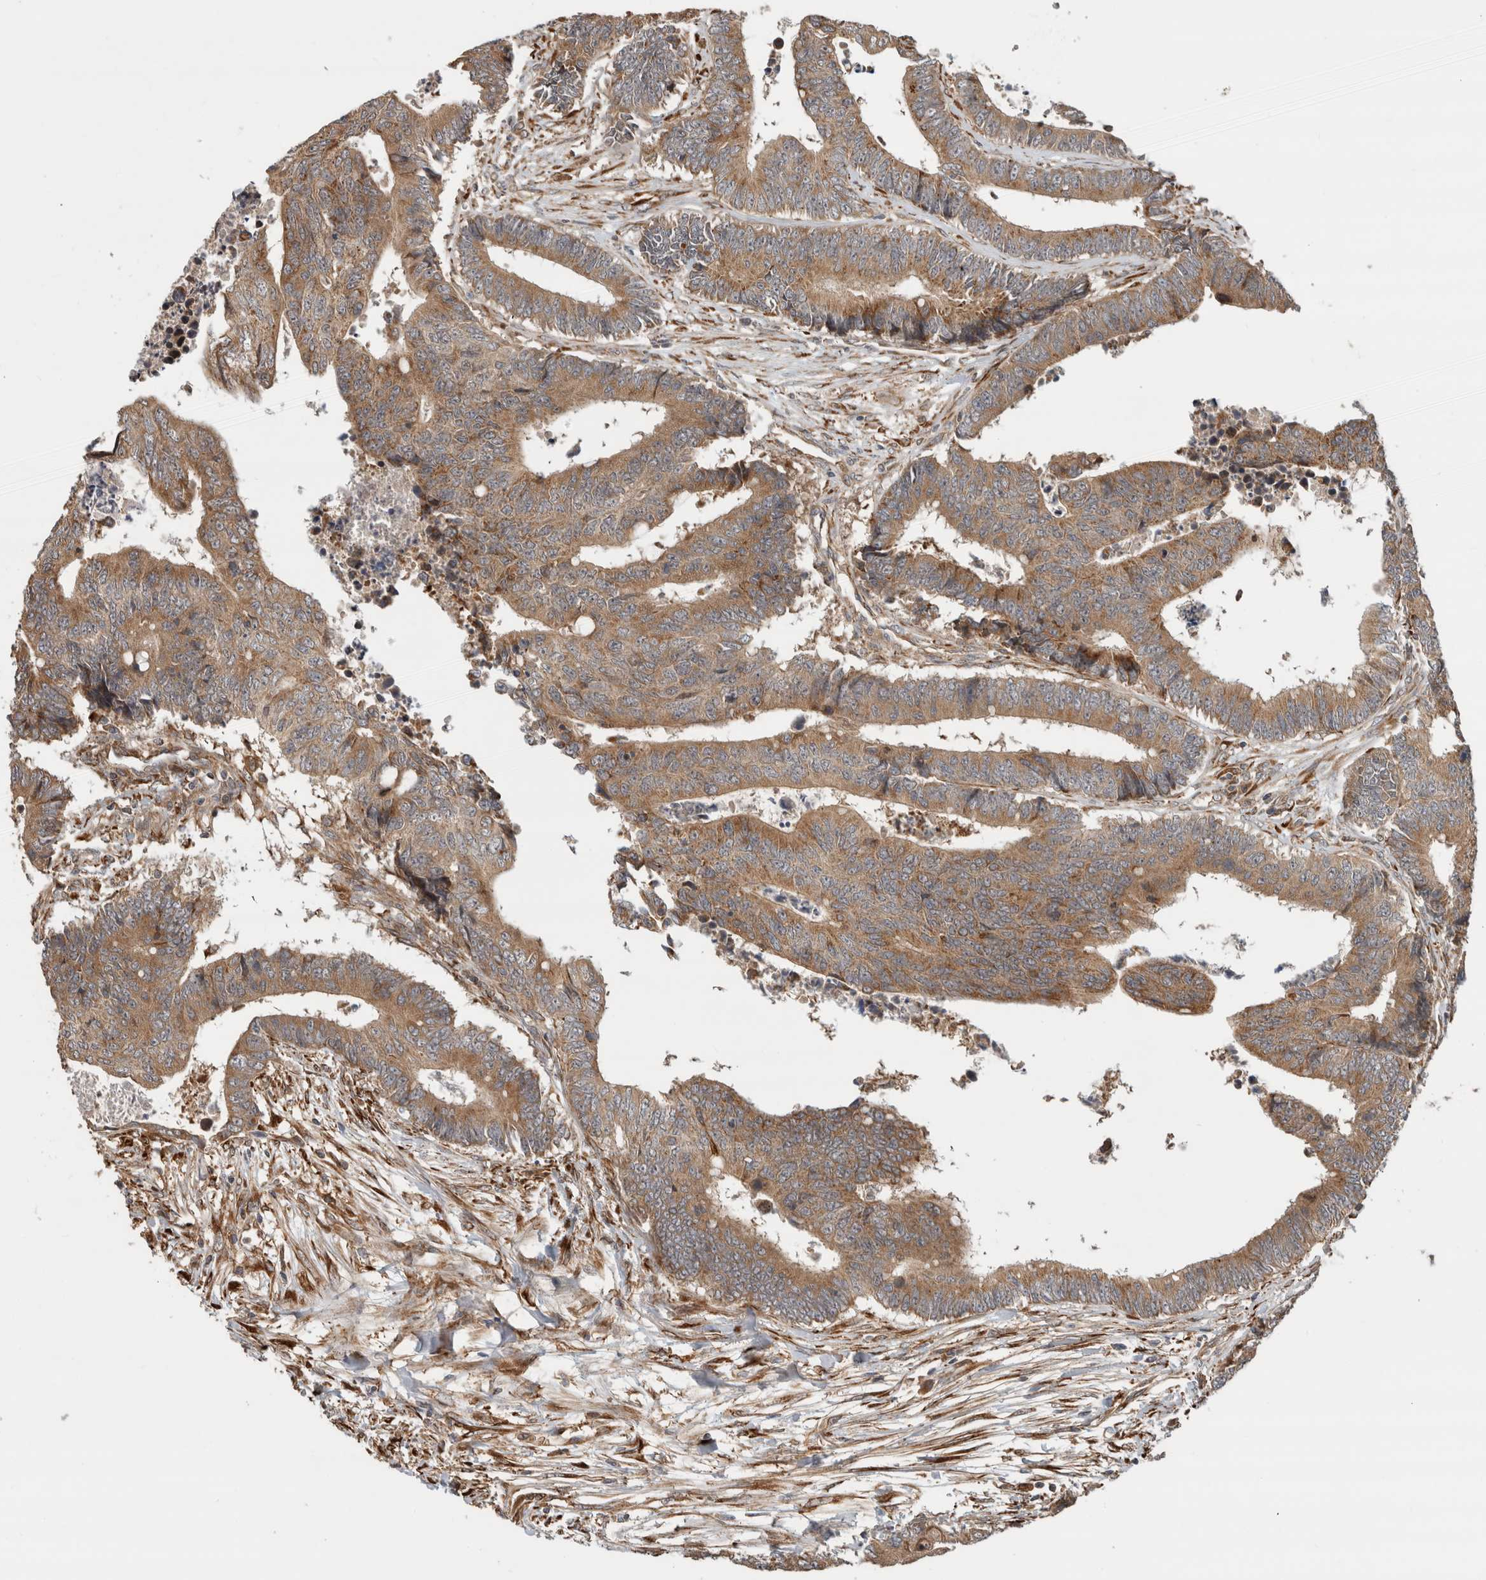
{"staining": {"intensity": "moderate", "quantity": ">75%", "location": "cytoplasmic/membranous"}, "tissue": "colorectal cancer", "cell_type": "Tumor cells", "image_type": "cancer", "snomed": [{"axis": "morphology", "description": "Adenocarcinoma, NOS"}, {"axis": "topography", "description": "Rectum"}], "caption": "Protein expression analysis of human adenocarcinoma (colorectal) reveals moderate cytoplasmic/membranous positivity in approximately >75% of tumor cells.", "gene": "TUBD1", "patient": {"sex": "male", "age": 84}}